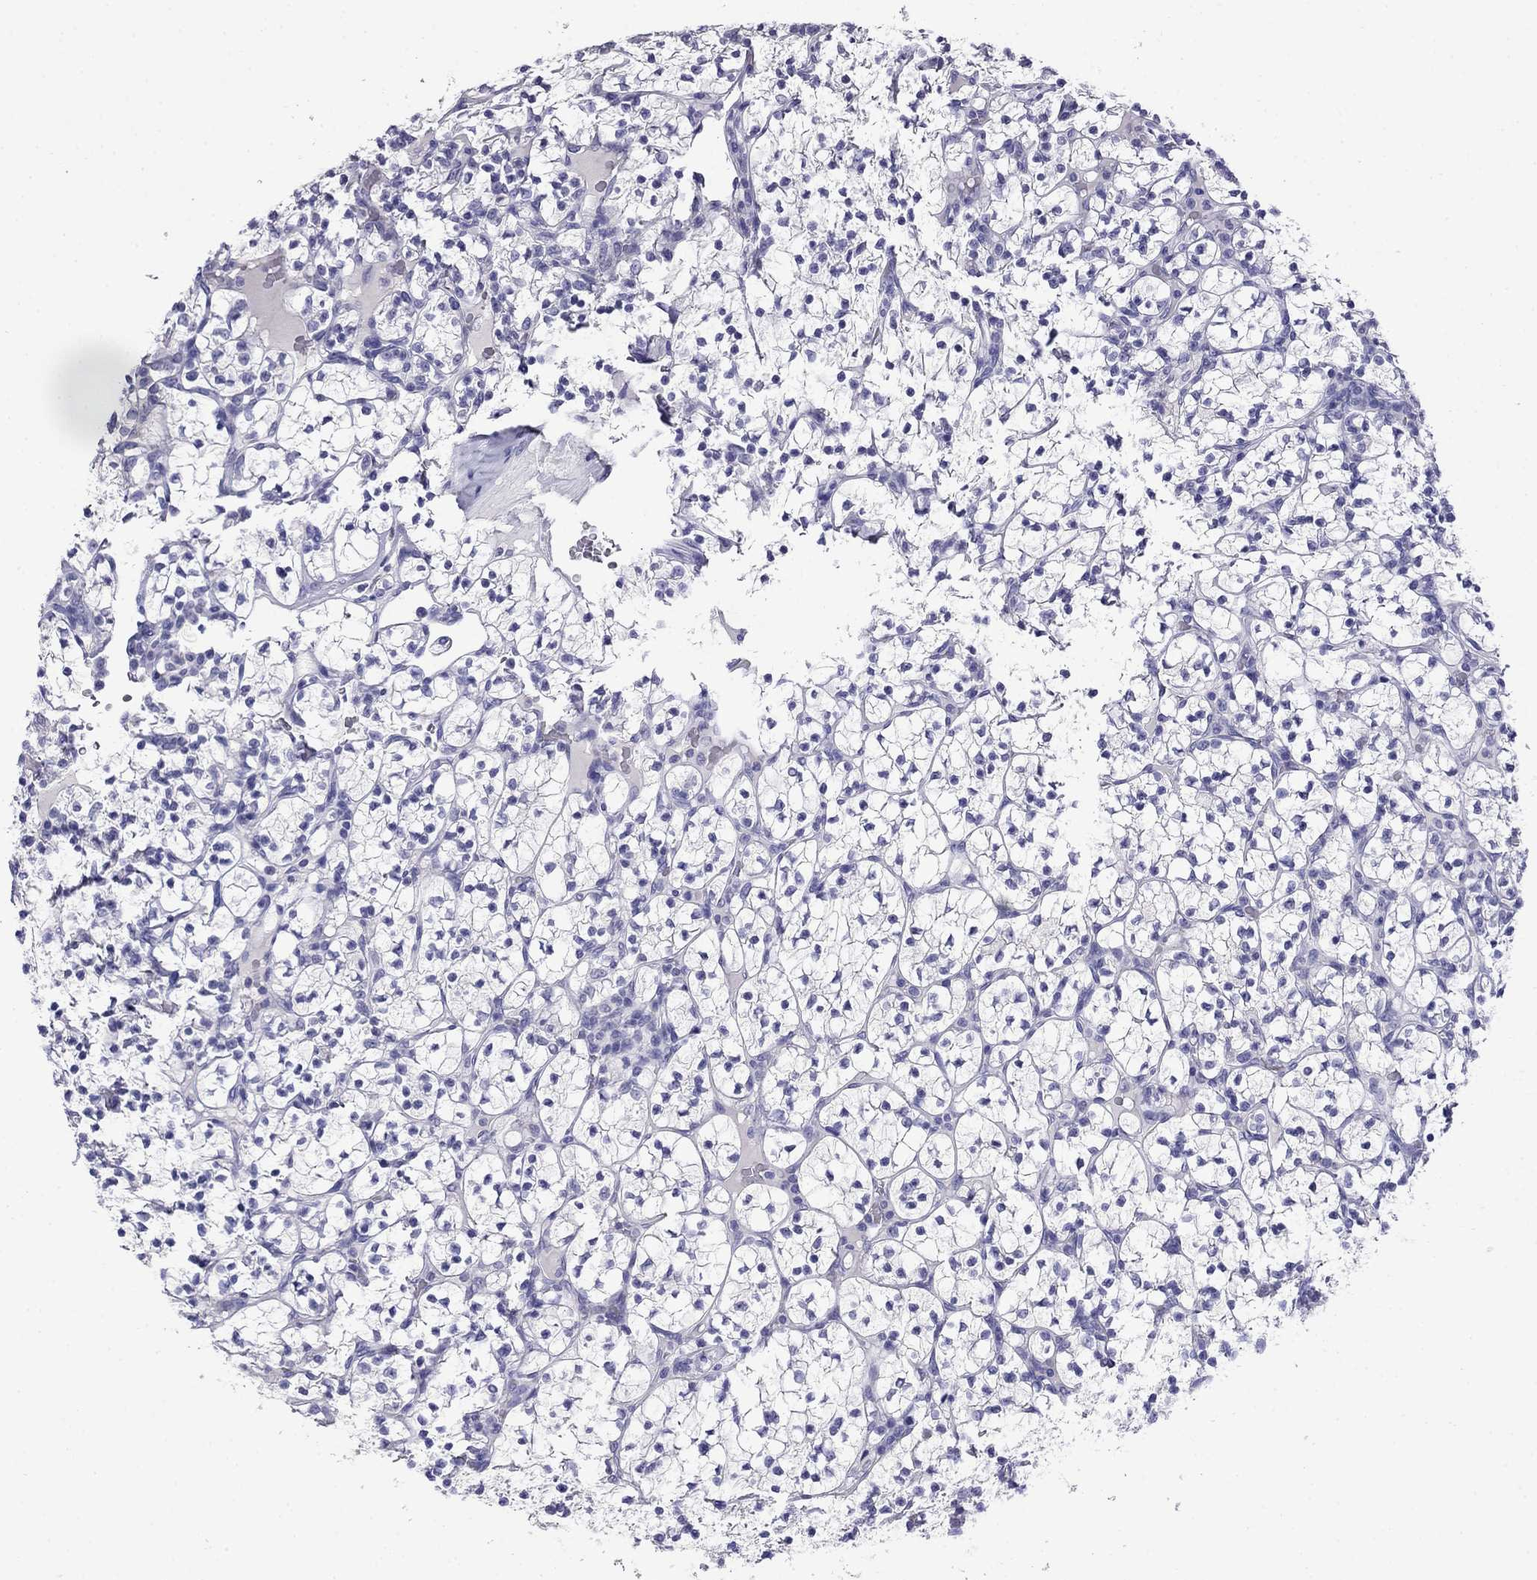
{"staining": {"intensity": "negative", "quantity": "none", "location": "none"}, "tissue": "renal cancer", "cell_type": "Tumor cells", "image_type": "cancer", "snomed": [{"axis": "morphology", "description": "Adenocarcinoma, NOS"}, {"axis": "topography", "description": "Kidney"}], "caption": "IHC photomicrograph of neoplastic tissue: human renal adenocarcinoma stained with DAB (3,3'-diaminobenzidine) displays no significant protein positivity in tumor cells.", "gene": "MYO15A", "patient": {"sex": "female", "age": 89}}